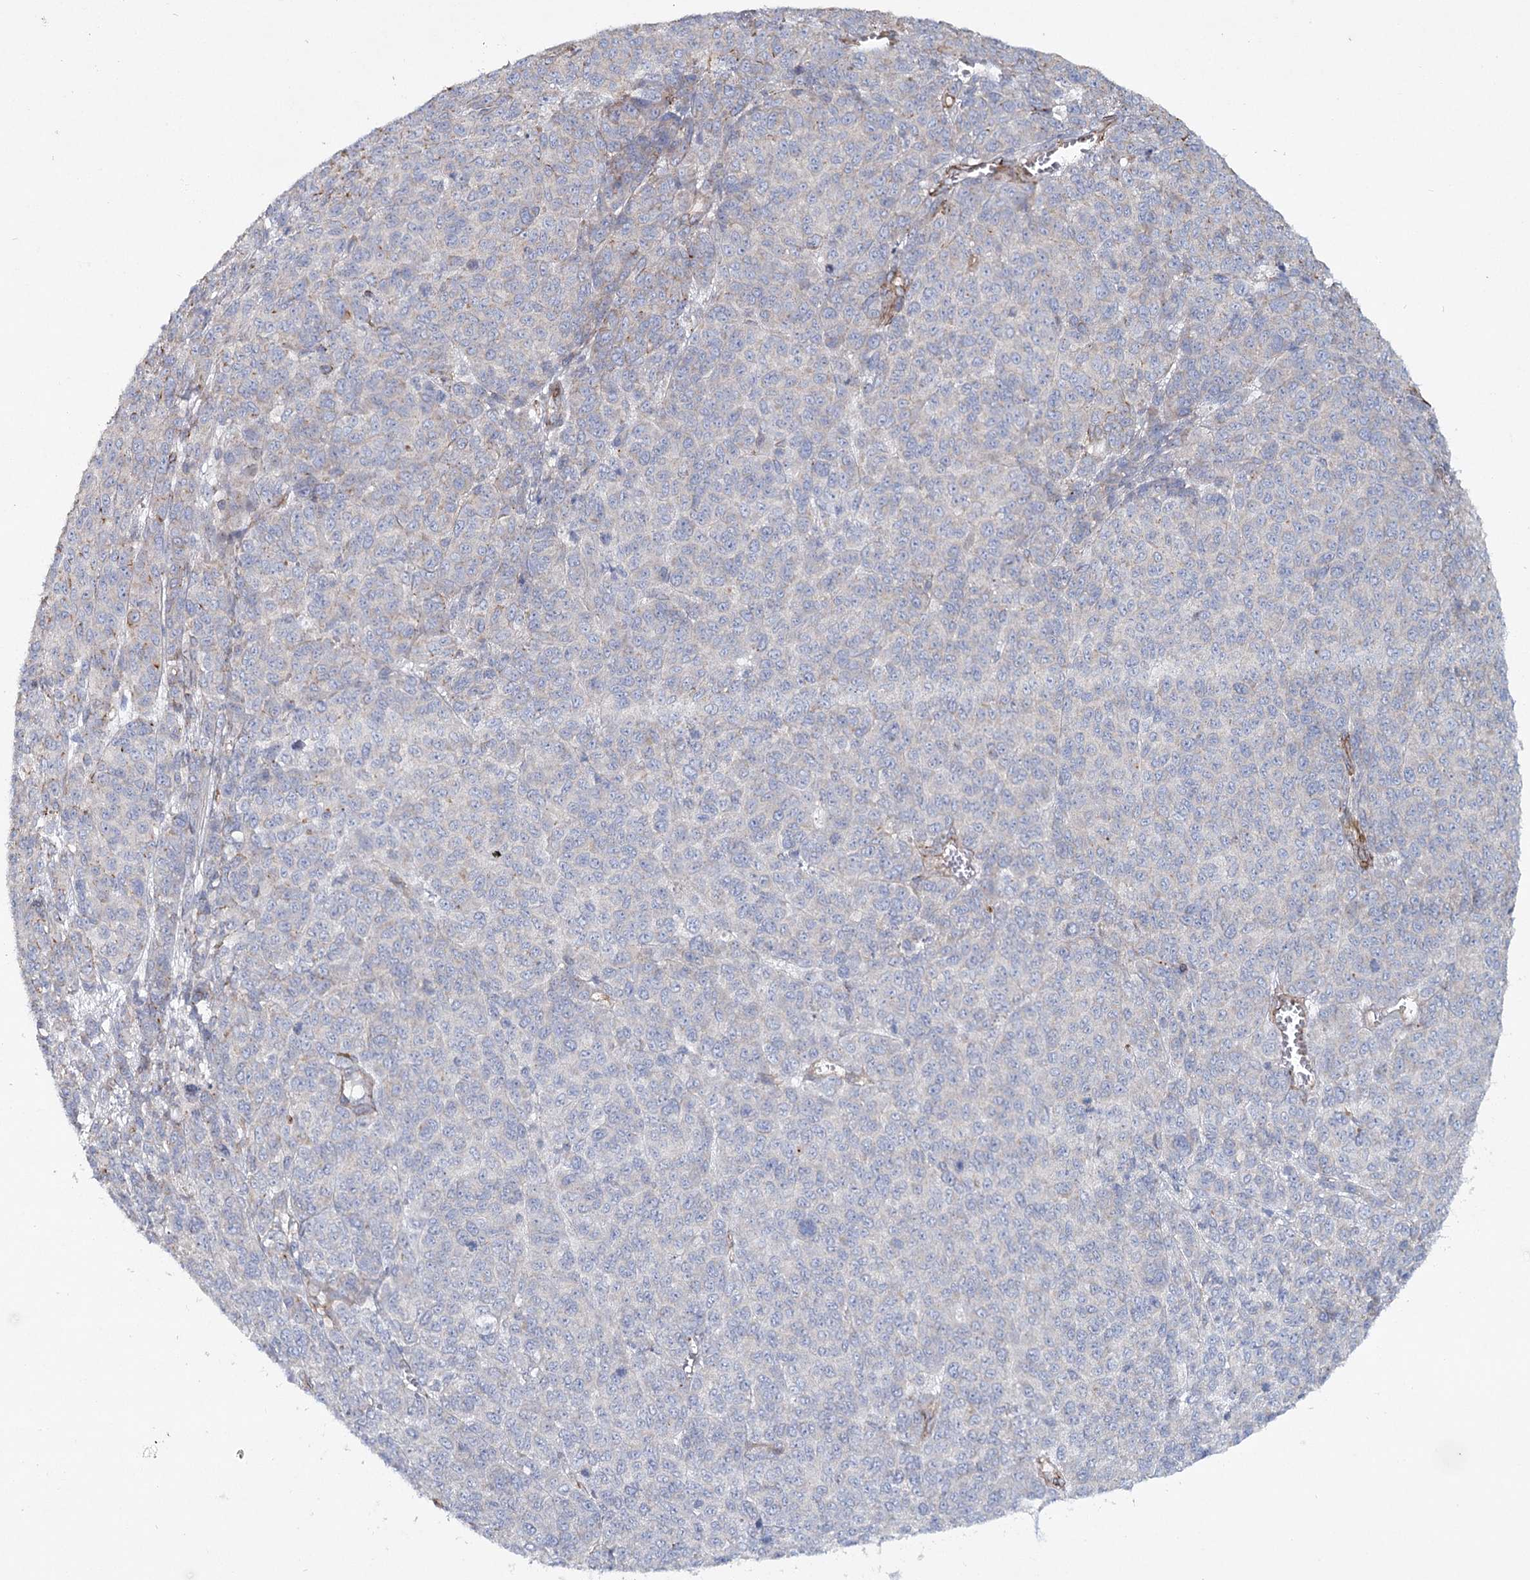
{"staining": {"intensity": "negative", "quantity": "none", "location": "none"}, "tissue": "melanoma", "cell_type": "Tumor cells", "image_type": "cancer", "snomed": [{"axis": "morphology", "description": "Malignant melanoma, NOS"}, {"axis": "topography", "description": "Skin"}], "caption": "A photomicrograph of melanoma stained for a protein displays no brown staining in tumor cells.", "gene": "TMEM164", "patient": {"sex": "male", "age": 49}}